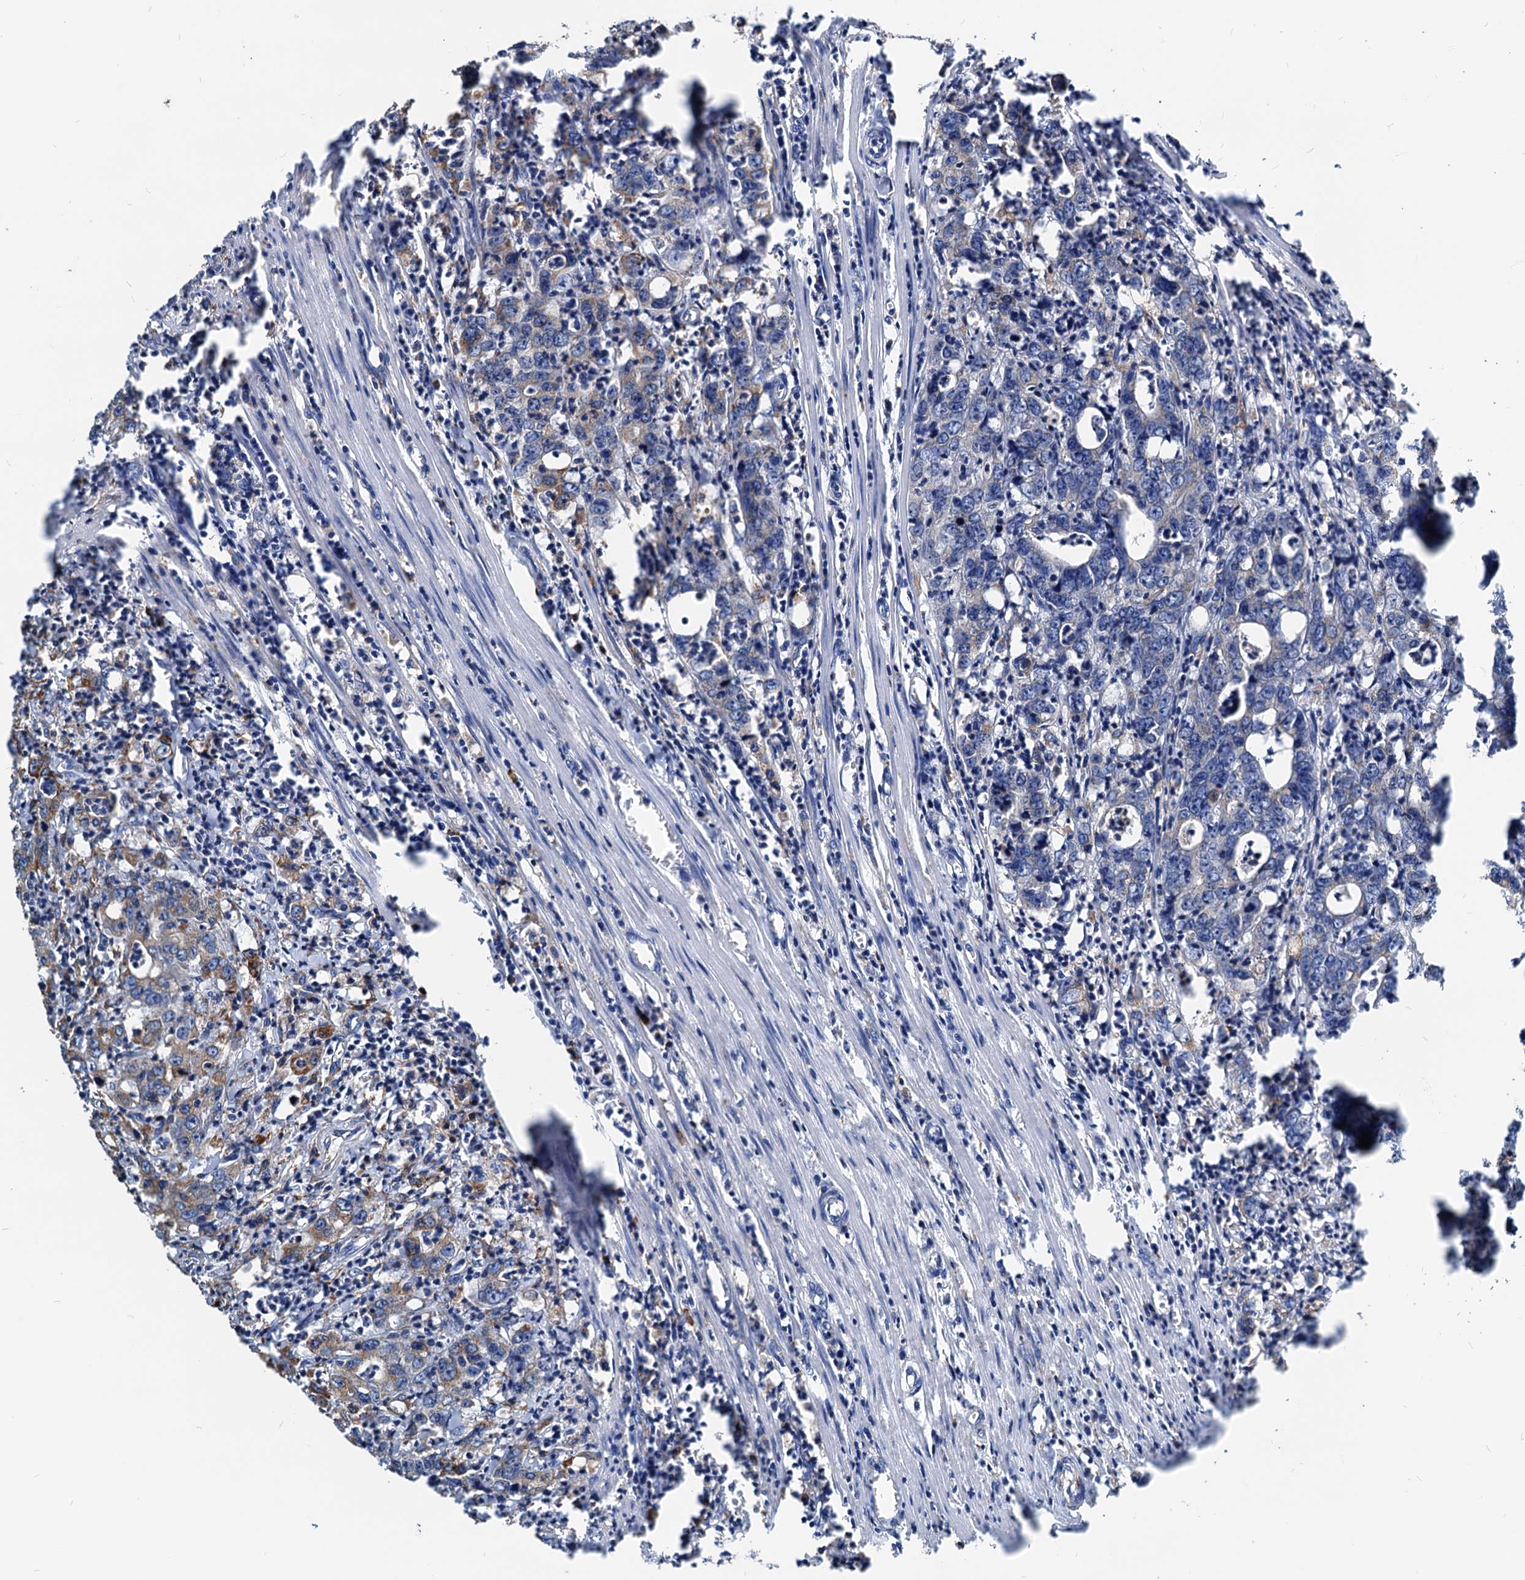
{"staining": {"intensity": "weak", "quantity": "25%-75%", "location": "cytoplasmic/membranous"}, "tissue": "colorectal cancer", "cell_type": "Tumor cells", "image_type": "cancer", "snomed": [{"axis": "morphology", "description": "Adenocarcinoma, NOS"}, {"axis": "topography", "description": "Colon"}], "caption": "The immunohistochemical stain labels weak cytoplasmic/membranous positivity in tumor cells of colorectal adenocarcinoma tissue. (DAB IHC with brightfield microscopy, high magnification).", "gene": "HSPA5", "patient": {"sex": "female", "age": 75}}